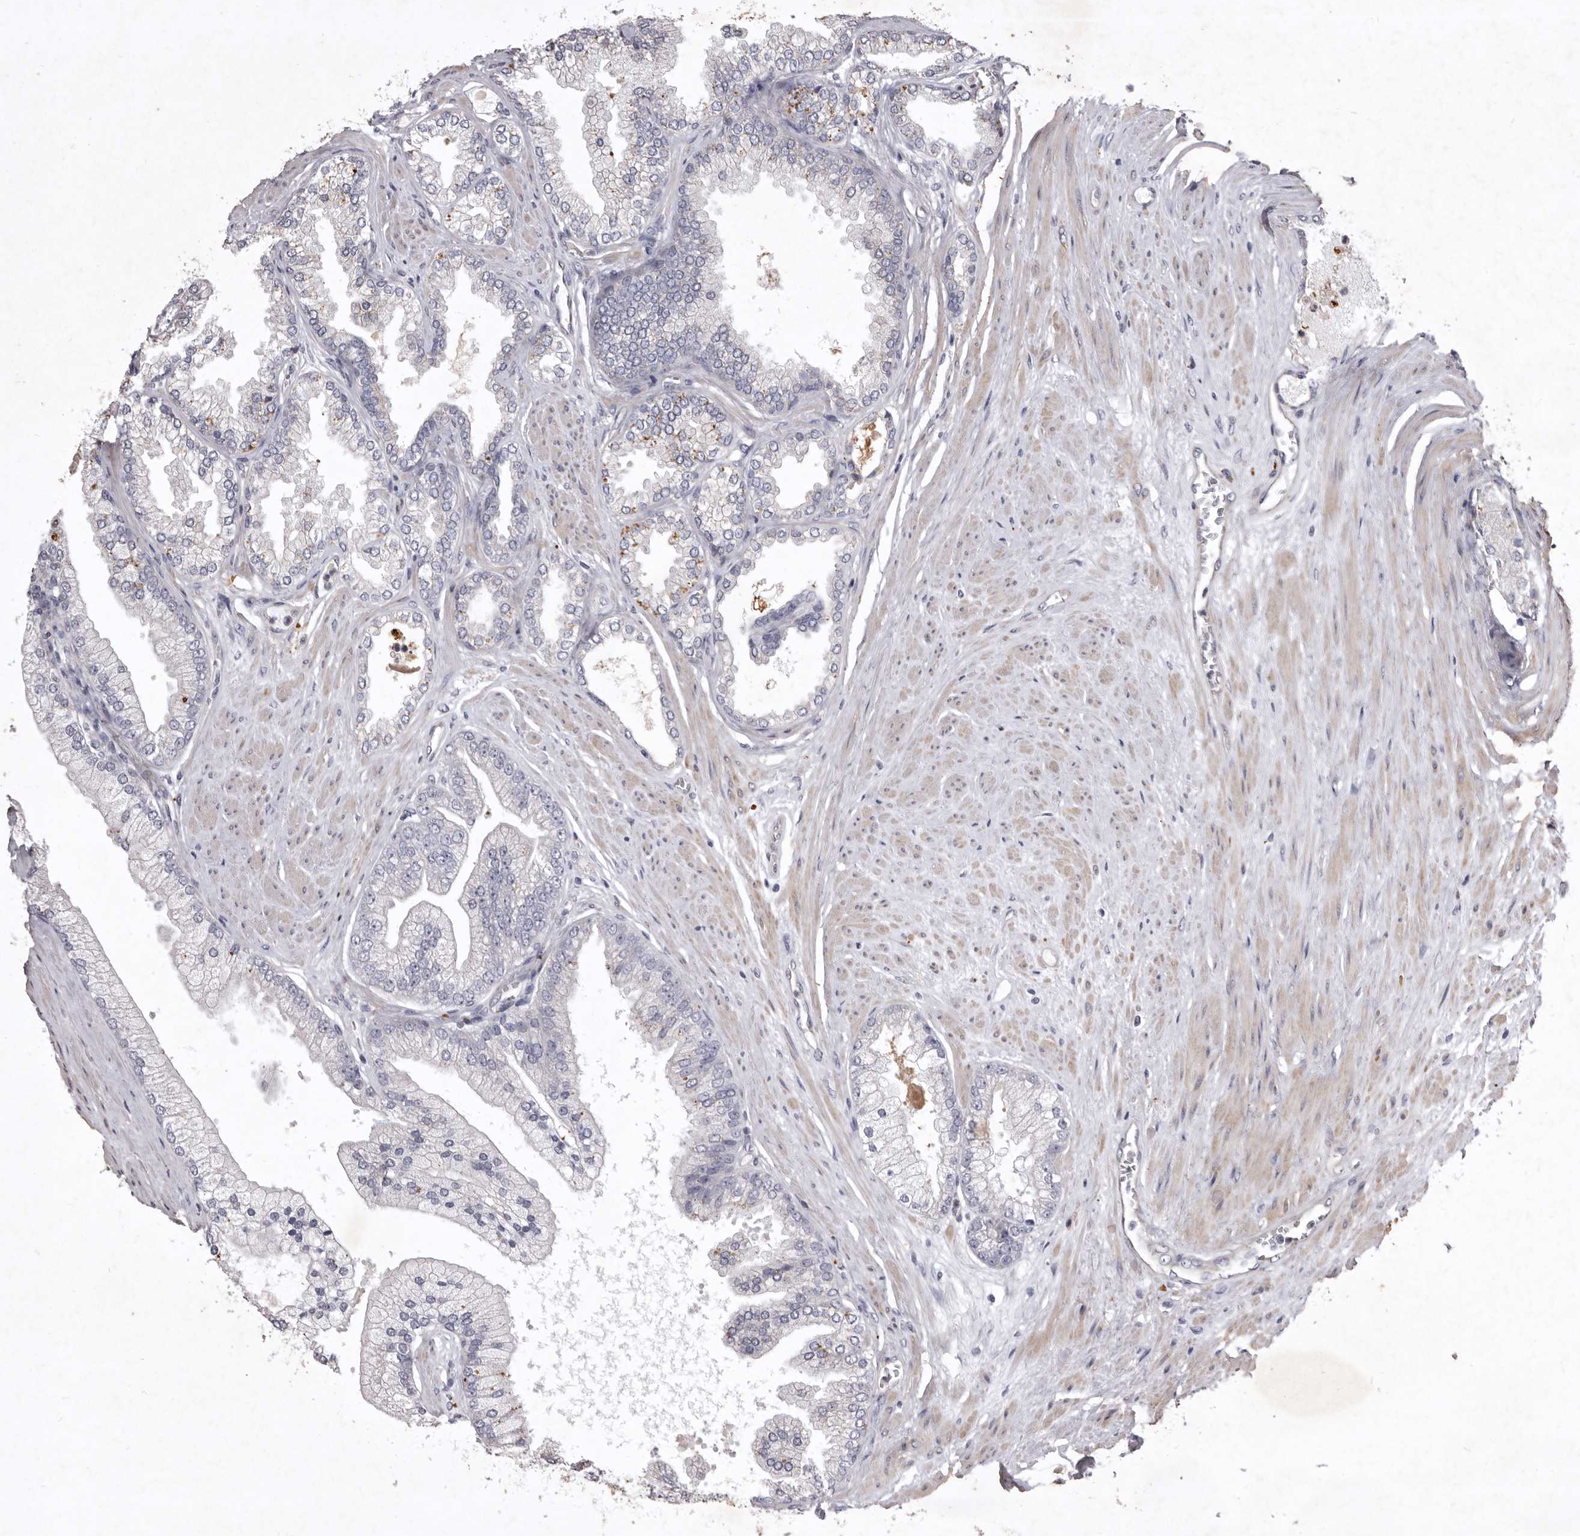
{"staining": {"intensity": "moderate", "quantity": "<25%", "location": "cytoplasmic/membranous"}, "tissue": "prostate cancer", "cell_type": "Tumor cells", "image_type": "cancer", "snomed": [{"axis": "morphology", "description": "Adenocarcinoma, High grade"}, {"axis": "topography", "description": "Prostate"}], "caption": "This is a micrograph of immunohistochemistry (IHC) staining of prostate adenocarcinoma (high-grade), which shows moderate positivity in the cytoplasmic/membranous of tumor cells.", "gene": "NKAIN4", "patient": {"sex": "male", "age": 58}}